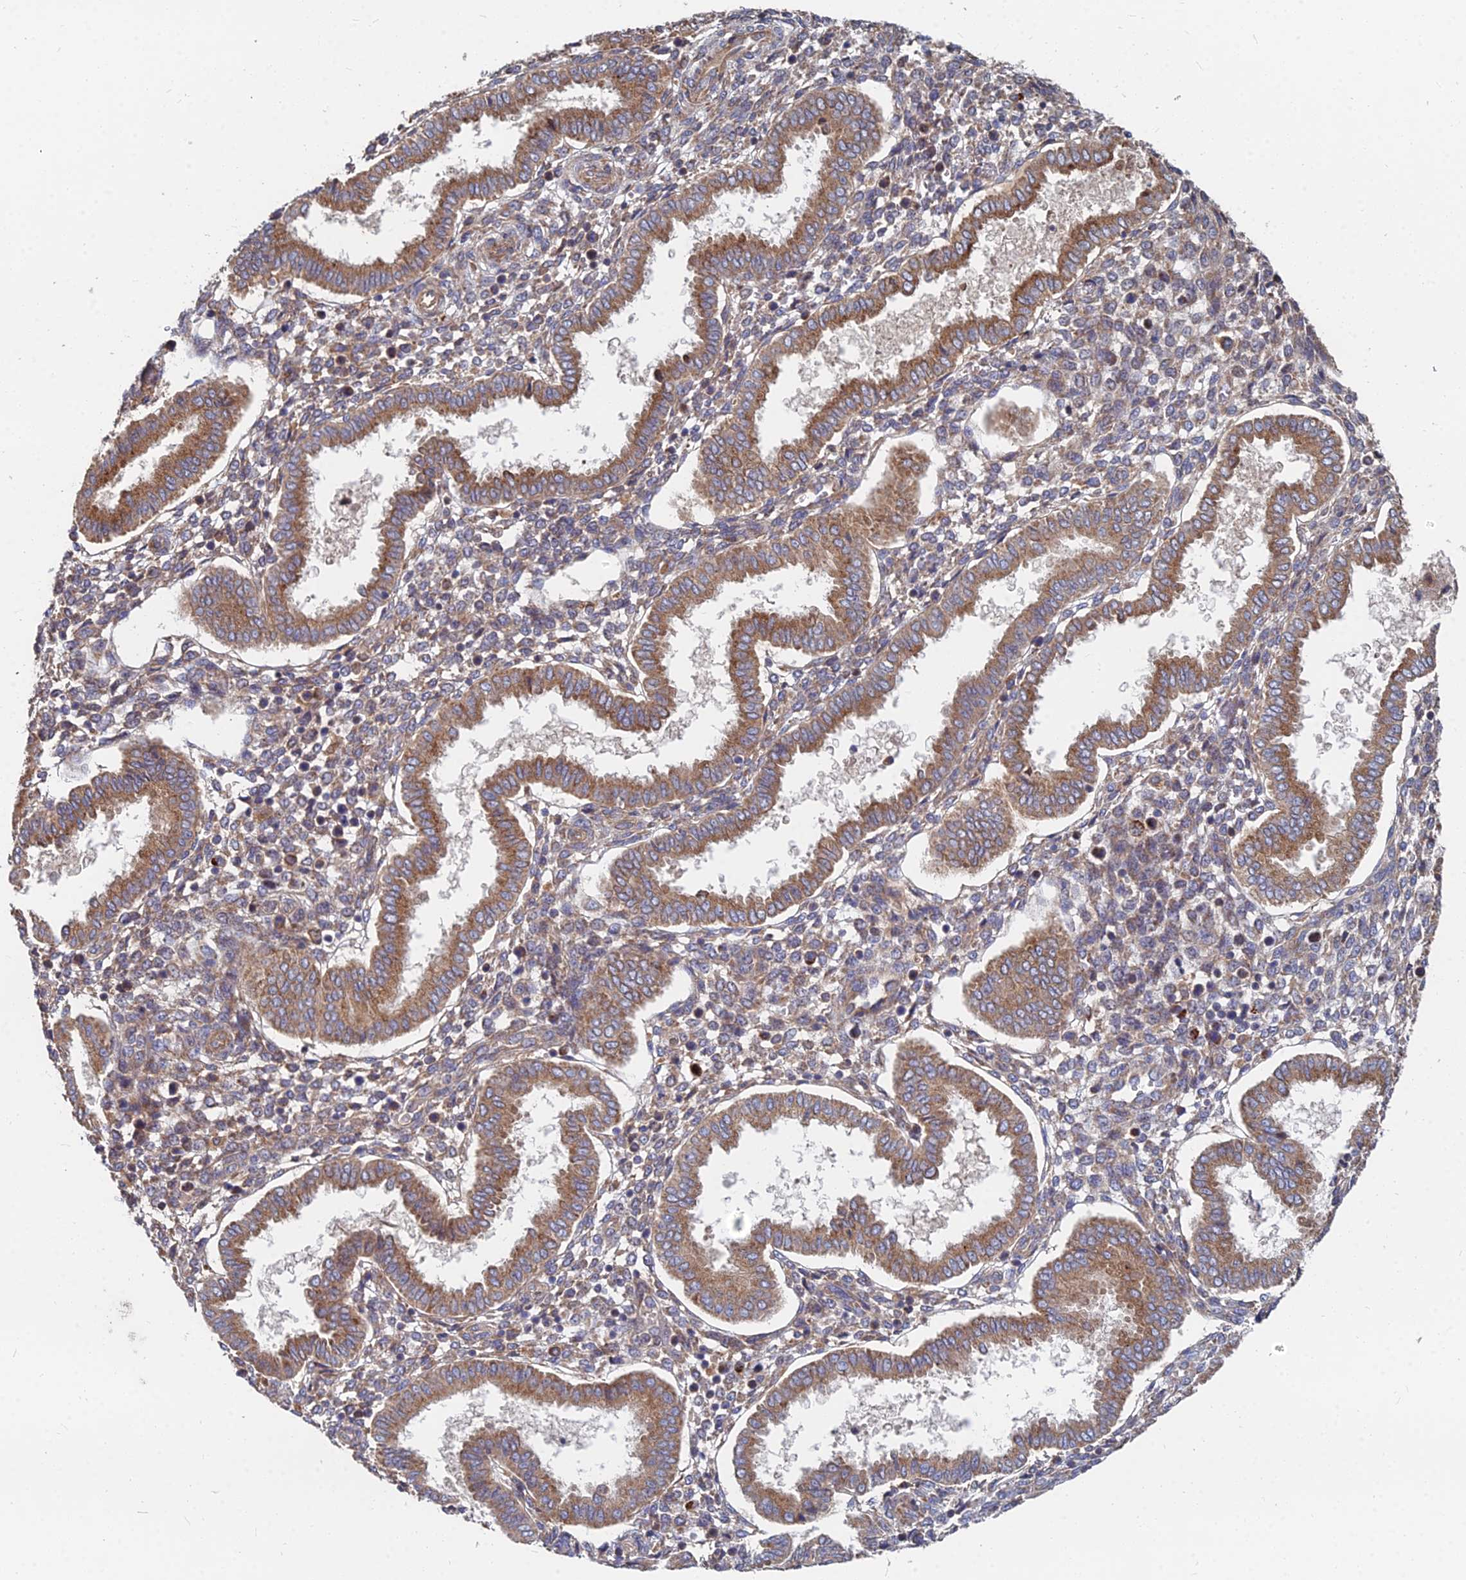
{"staining": {"intensity": "weak", "quantity": "25%-75%", "location": "cytoplasmic/membranous"}, "tissue": "endometrium", "cell_type": "Cells in endometrial stroma", "image_type": "normal", "snomed": [{"axis": "morphology", "description": "Normal tissue, NOS"}, {"axis": "topography", "description": "Endometrium"}], "caption": "Cells in endometrial stroma reveal low levels of weak cytoplasmic/membranous expression in about 25%-75% of cells in normal human endometrium.", "gene": "CCZ1B", "patient": {"sex": "female", "age": 24}}